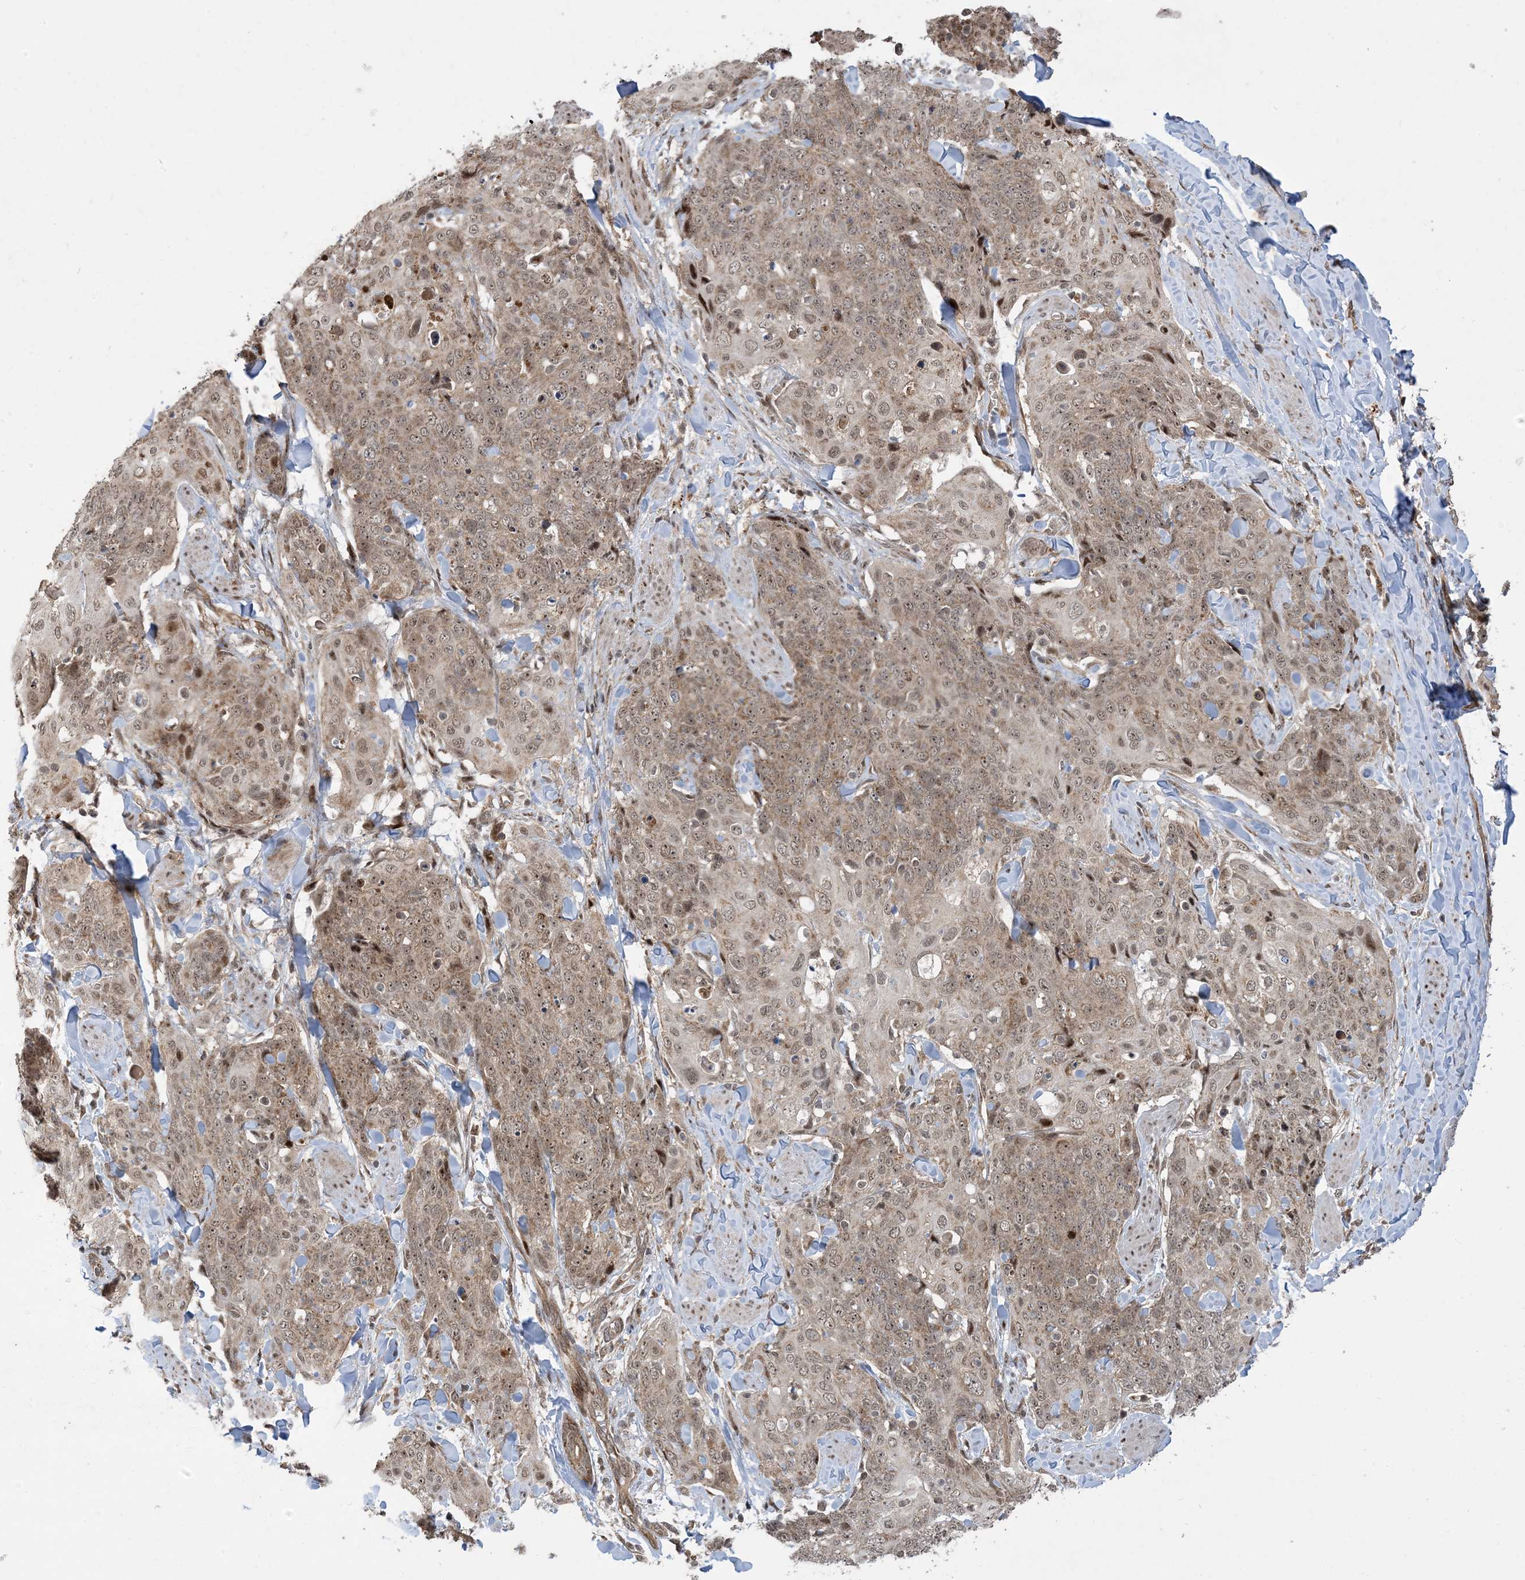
{"staining": {"intensity": "moderate", "quantity": ">75%", "location": "cytoplasmic/membranous,nuclear"}, "tissue": "skin cancer", "cell_type": "Tumor cells", "image_type": "cancer", "snomed": [{"axis": "morphology", "description": "Squamous cell carcinoma, NOS"}, {"axis": "topography", "description": "Skin"}, {"axis": "topography", "description": "Vulva"}], "caption": "Skin cancer (squamous cell carcinoma) stained with immunohistochemistry (IHC) exhibits moderate cytoplasmic/membranous and nuclear staining in approximately >75% of tumor cells.", "gene": "FAM9B", "patient": {"sex": "female", "age": 85}}